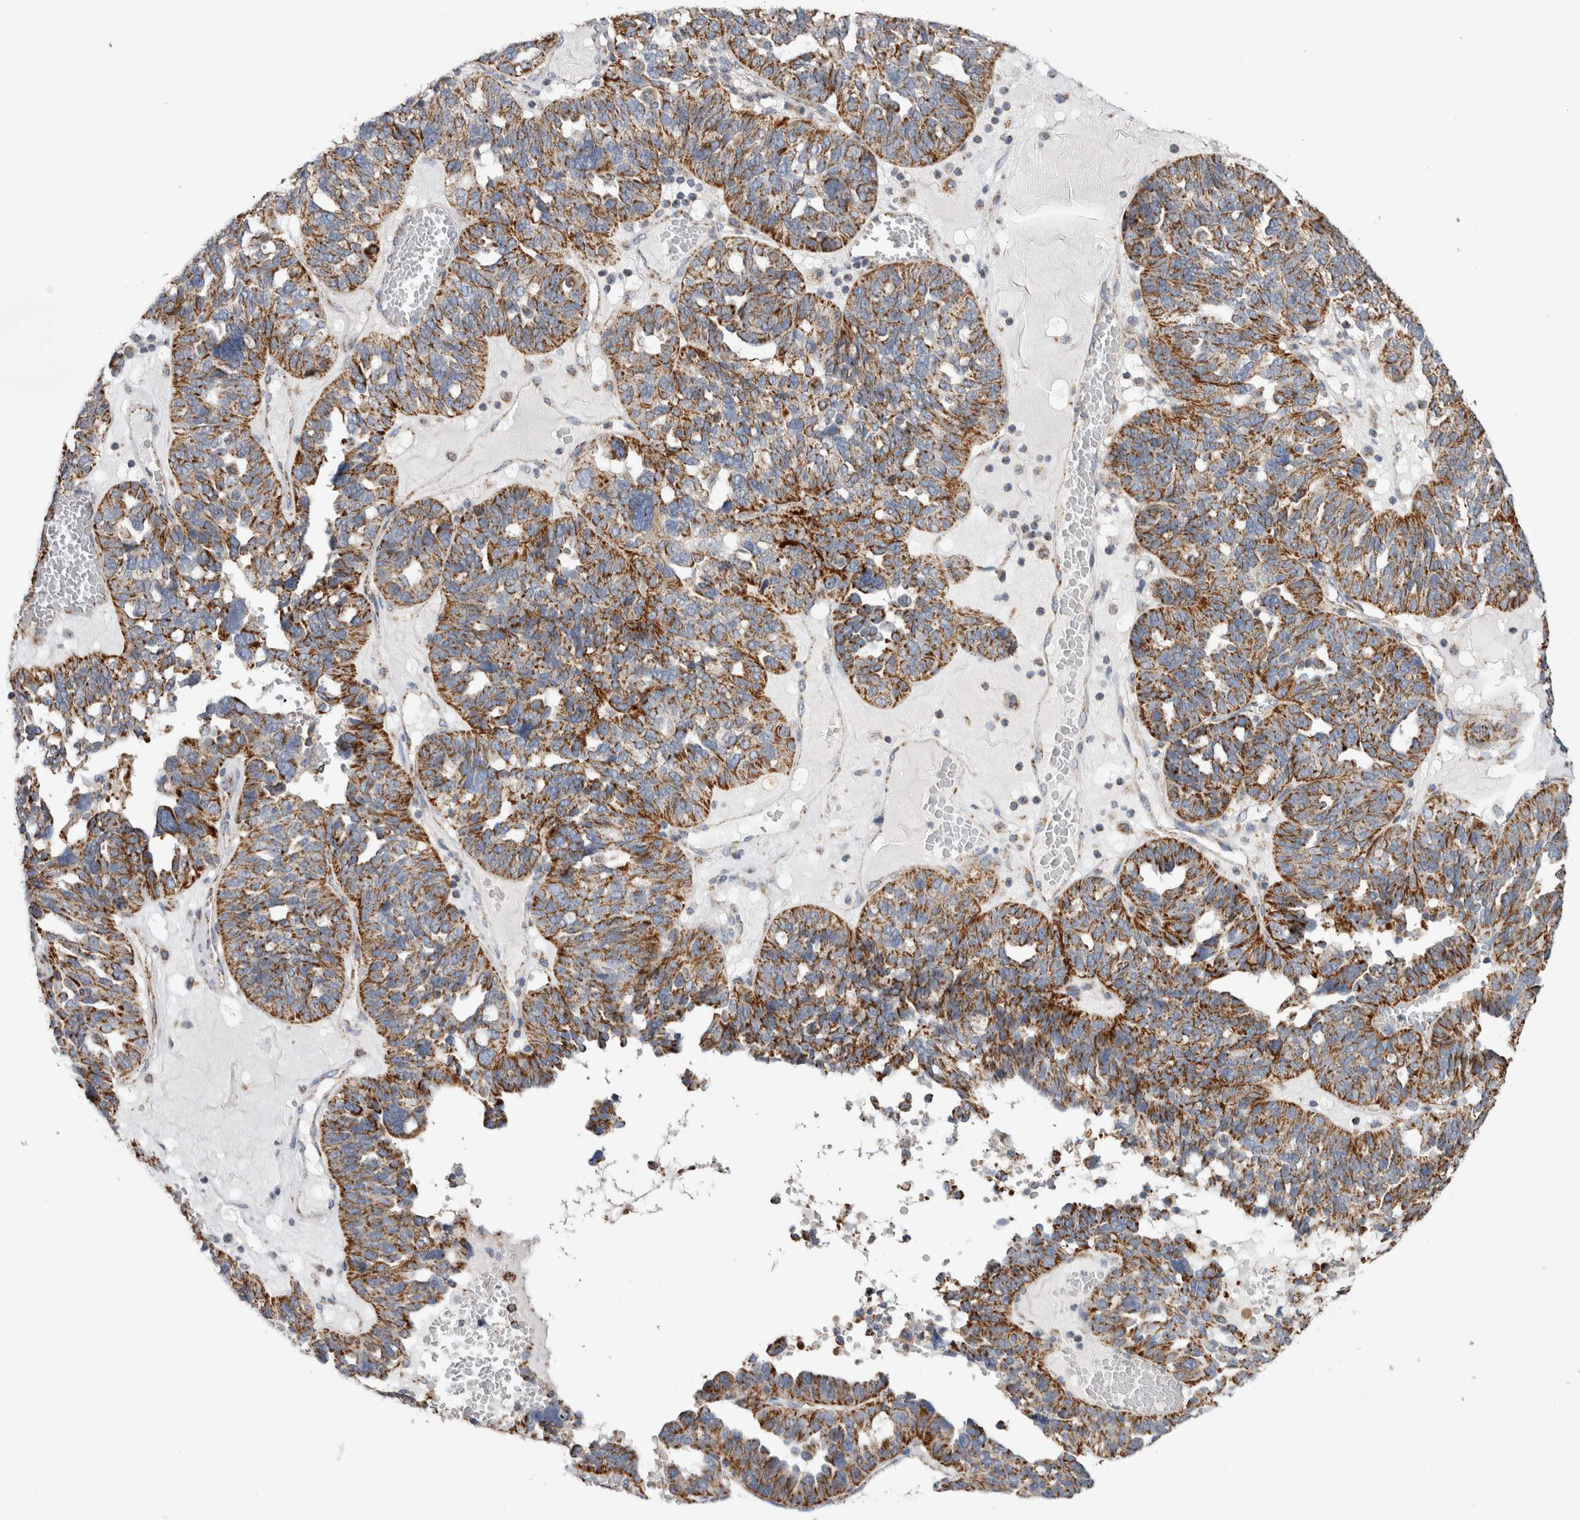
{"staining": {"intensity": "moderate", "quantity": ">75%", "location": "cytoplasmic/membranous"}, "tissue": "ovarian cancer", "cell_type": "Tumor cells", "image_type": "cancer", "snomed": [{"axis": "morphology", "description": "Cystadenocarcinoma, serous, NOS"}, {"axis": "topography", "description": "Ovary"}], "caption": "Immunohistochemistry (IHC) (DAB (3,3'-diaminobenzidine)) staining of ovarian cancer reveals moderate cytoplasmic/membranous protein expression in approximately >75% of tumor cells.", "gene": "IARS2", "patient": {"sex": "female", "age": 59}}